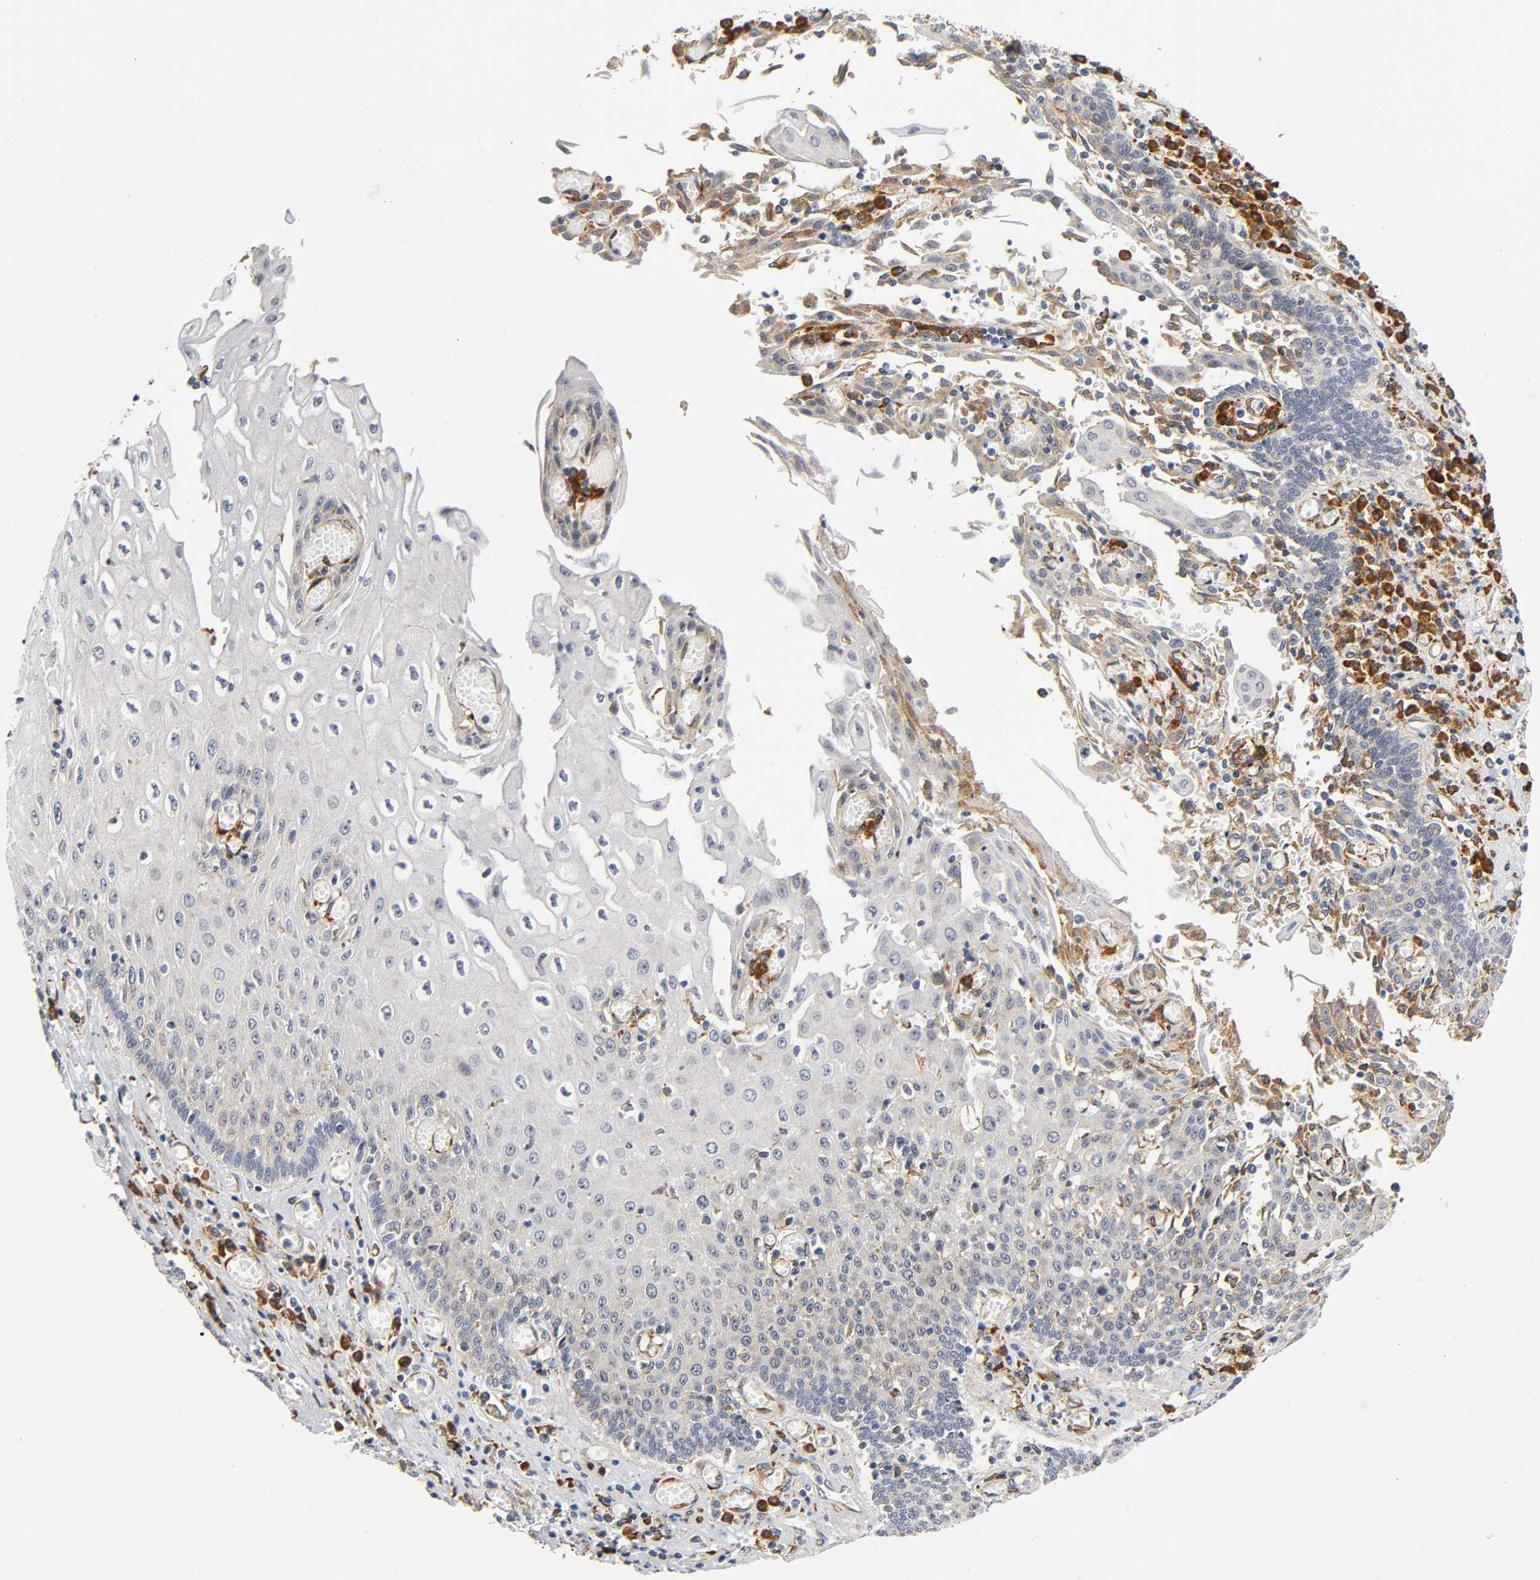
{"staining": {"intensity": "moderate", "quantity": "<25%", "location": "cytoplasmic/membranous"}, "tissue": "esophagus", "cell_type": "Squamous epithelial cells", "image_type": "normal", "snomed": [{"axis": "morphology", "description": "Normal tissue, NOS"}, {"axis": "morphology", "description": "Squamous cell carcinoma, NOS"}, {"axis": "topography", "description": "Esophagus"}], "caption": "Immunohistochemistry (DAB (3,3'-diaminobenzidine)) staining of unremarkable esophagus reveals moderate cytoplasmic/membranous protein positivity in about <25% of squamous epithelial cells. Nuclei are stained in blue.", "gene": "SOS2", "patient": {"sex": "male", "age": 65}}